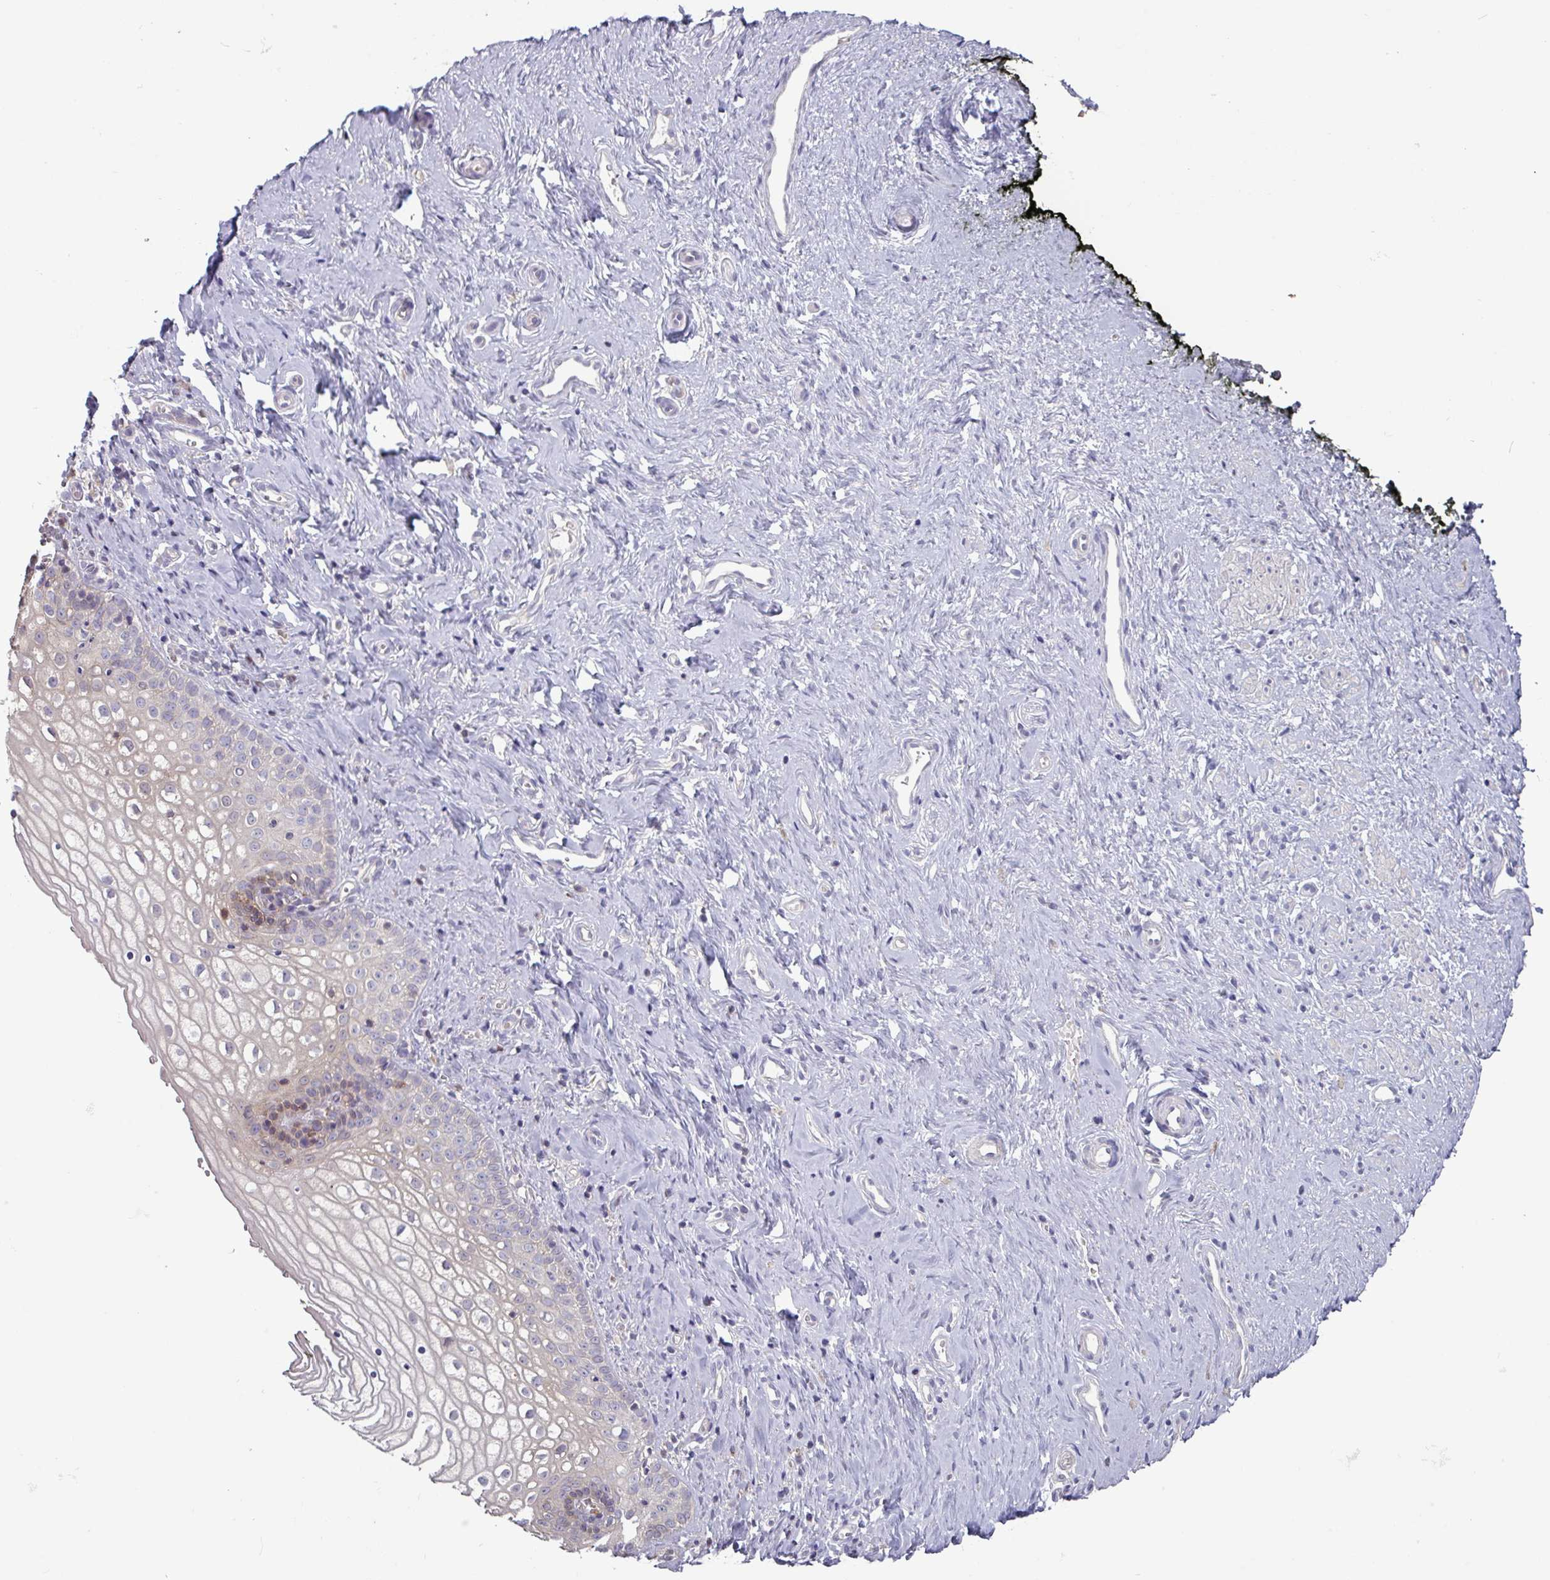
{"staining": {"intensity": "weak", "quantity": "25%-75%", "location": "cytoplasmic/membranous"}, "tissue": "vagina", "cell_type": "Squamous epithelial cells", "image_type": "normal", "snomed": [{"axis": "morphology", "description": "Normal tissue, NOS"}, {"axis": "topography", "description": "Vagina"}], "caption": "Protein expression analysis of benign human vagina reveals weak cytoplasmic/membranous staining in approximately 25%-75% of squamous epithelial cells. Immunohistochemistry (ihc) stains the protein of interest in brown and the nuclei are stained blue.", "gene": "SEC61G", "patient": {"sex": "female", "age": 59}}